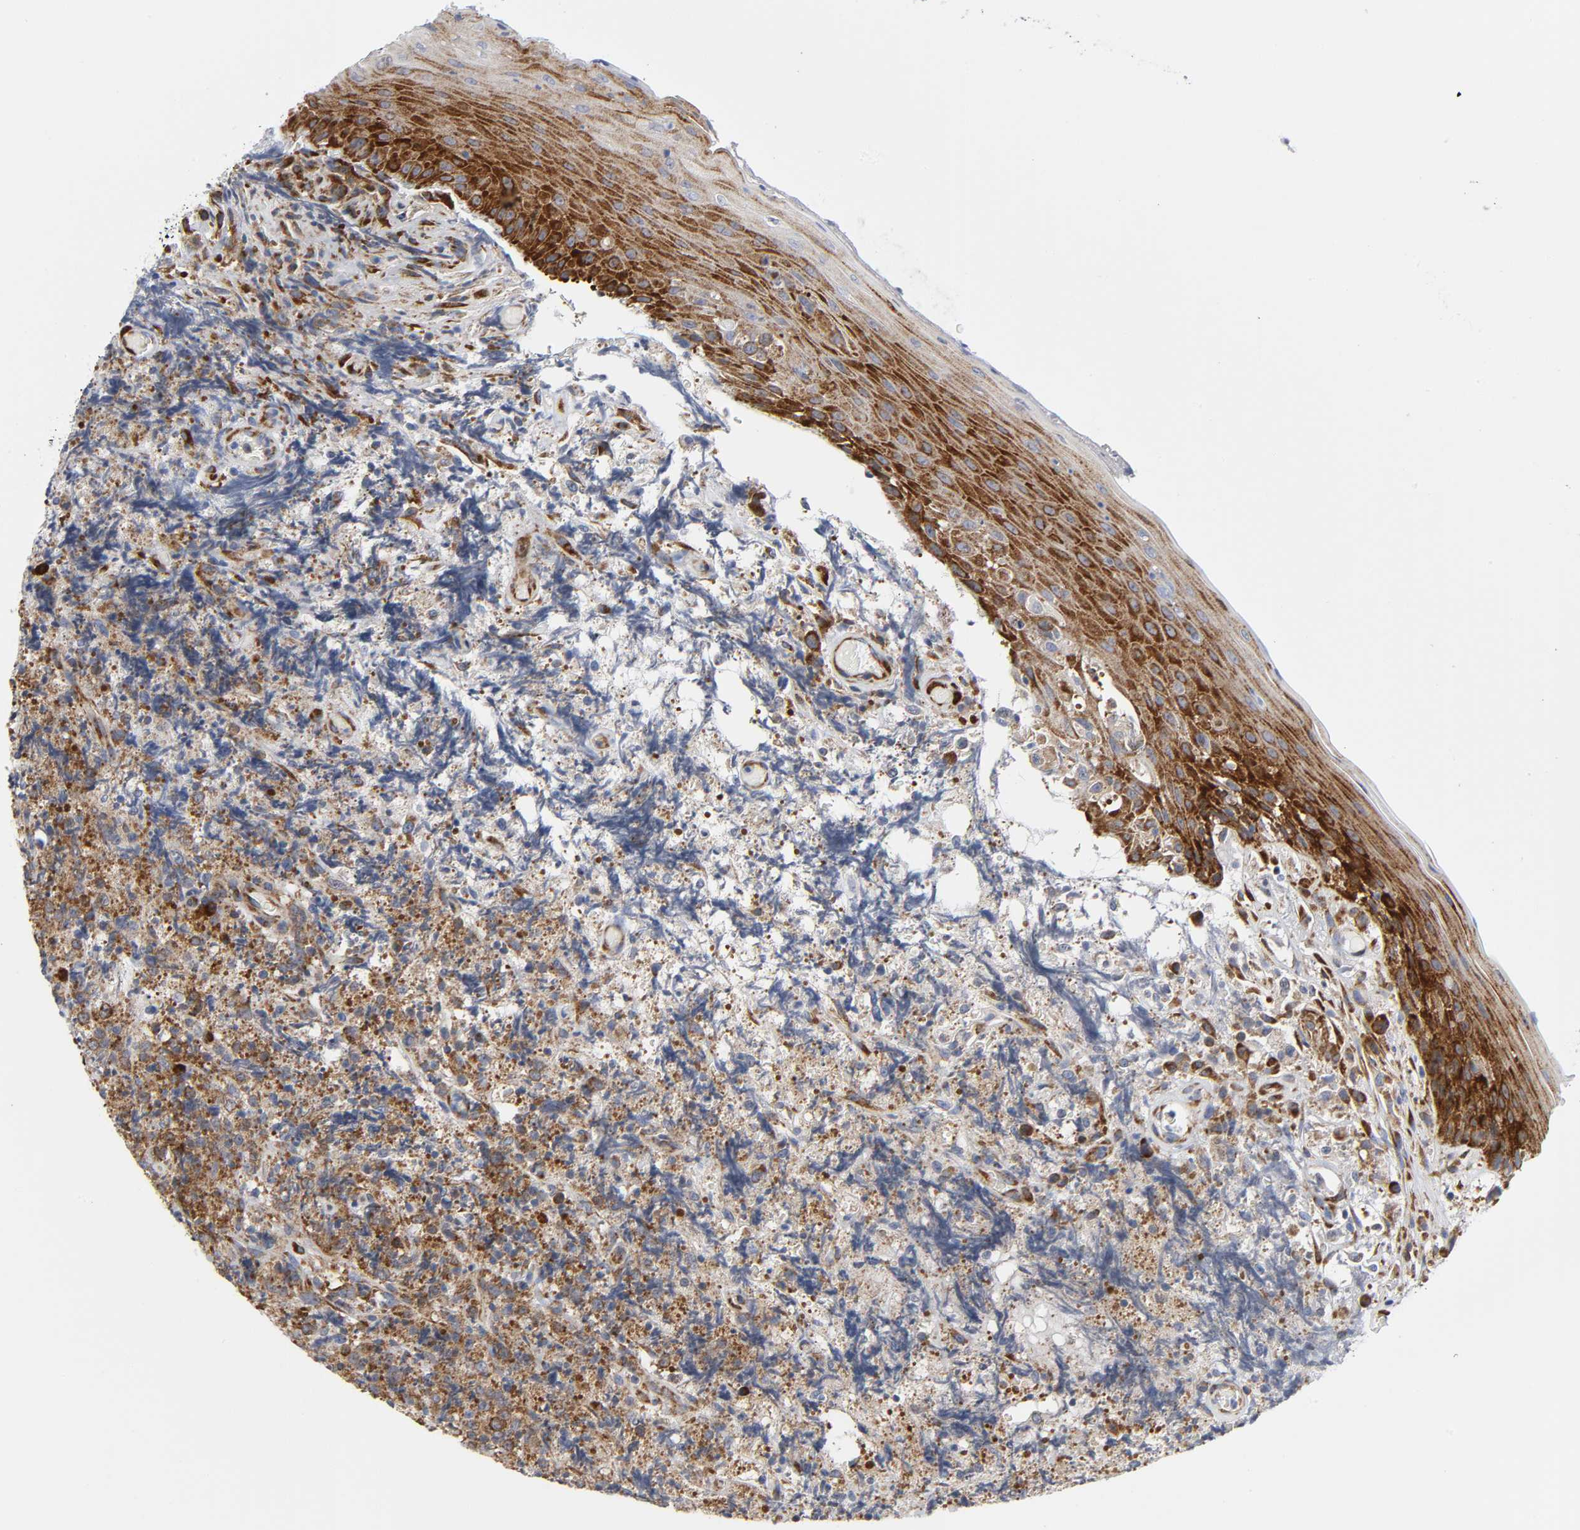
{"staining": {"intensity": "strong", "quantity": ">75%", "location": "cytoplasmic/membranous"}, "tissue": "lymphoma", "cell_type": "Tumor cells", "image_type": "cancer", "snomed": [{"axis": "morphology", "description": "Malignant lymphoma, non-Hodgkin's type, High grade"}, {"axis": "topography", "description": "Tonsil"}], "caption": "DAB immunohistochemical staining of lymphoma reveals strong cytoplasmic/membranous protein expression in approximately >75% of tumor cells.", "gene": "REL", "patient": {"sex": "female", "age": 36}}